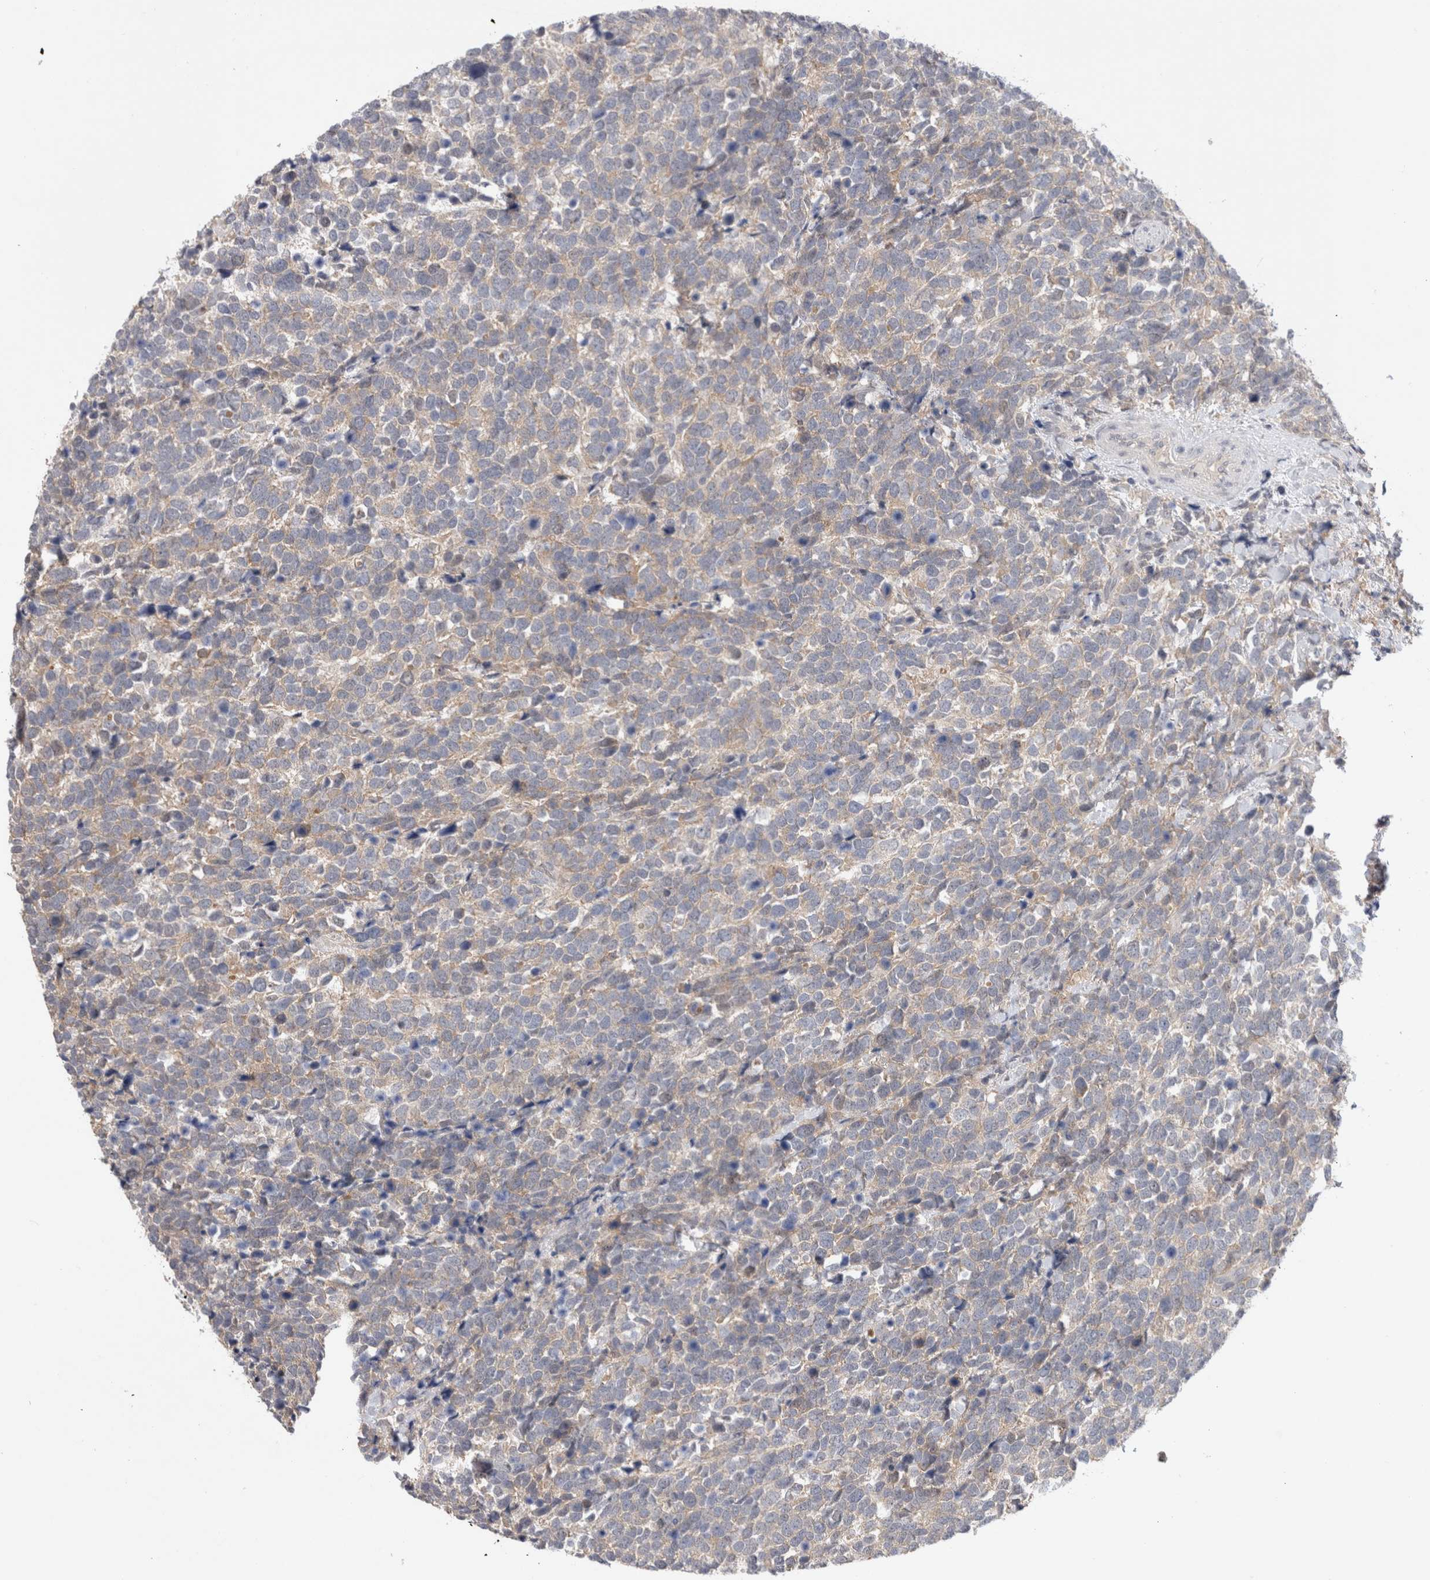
{"staining": {"intensity": "weak", "quantity": "25%-75%", "location": "cytoplasmic/membranous"}, "tissue": "urothelial cancer", "cell_type": "Tumor cells", "image_type": "cancer", "snomed": [{"axis": "morphology", "description": "Urothelial carcinoma, High grade"}, {"axis": "topography", "description": "Urinary bladder"}], "caption": "IHC photomicrograph of human urothelial carcinoma (high-grade) stained for a protein (brown), which reveals low levels of weak cytoplasmic/membranous expression in about 25%-75% of tumor cells.", "gene": "CERS3", "patient": {"sex": "female", "age": 82}}